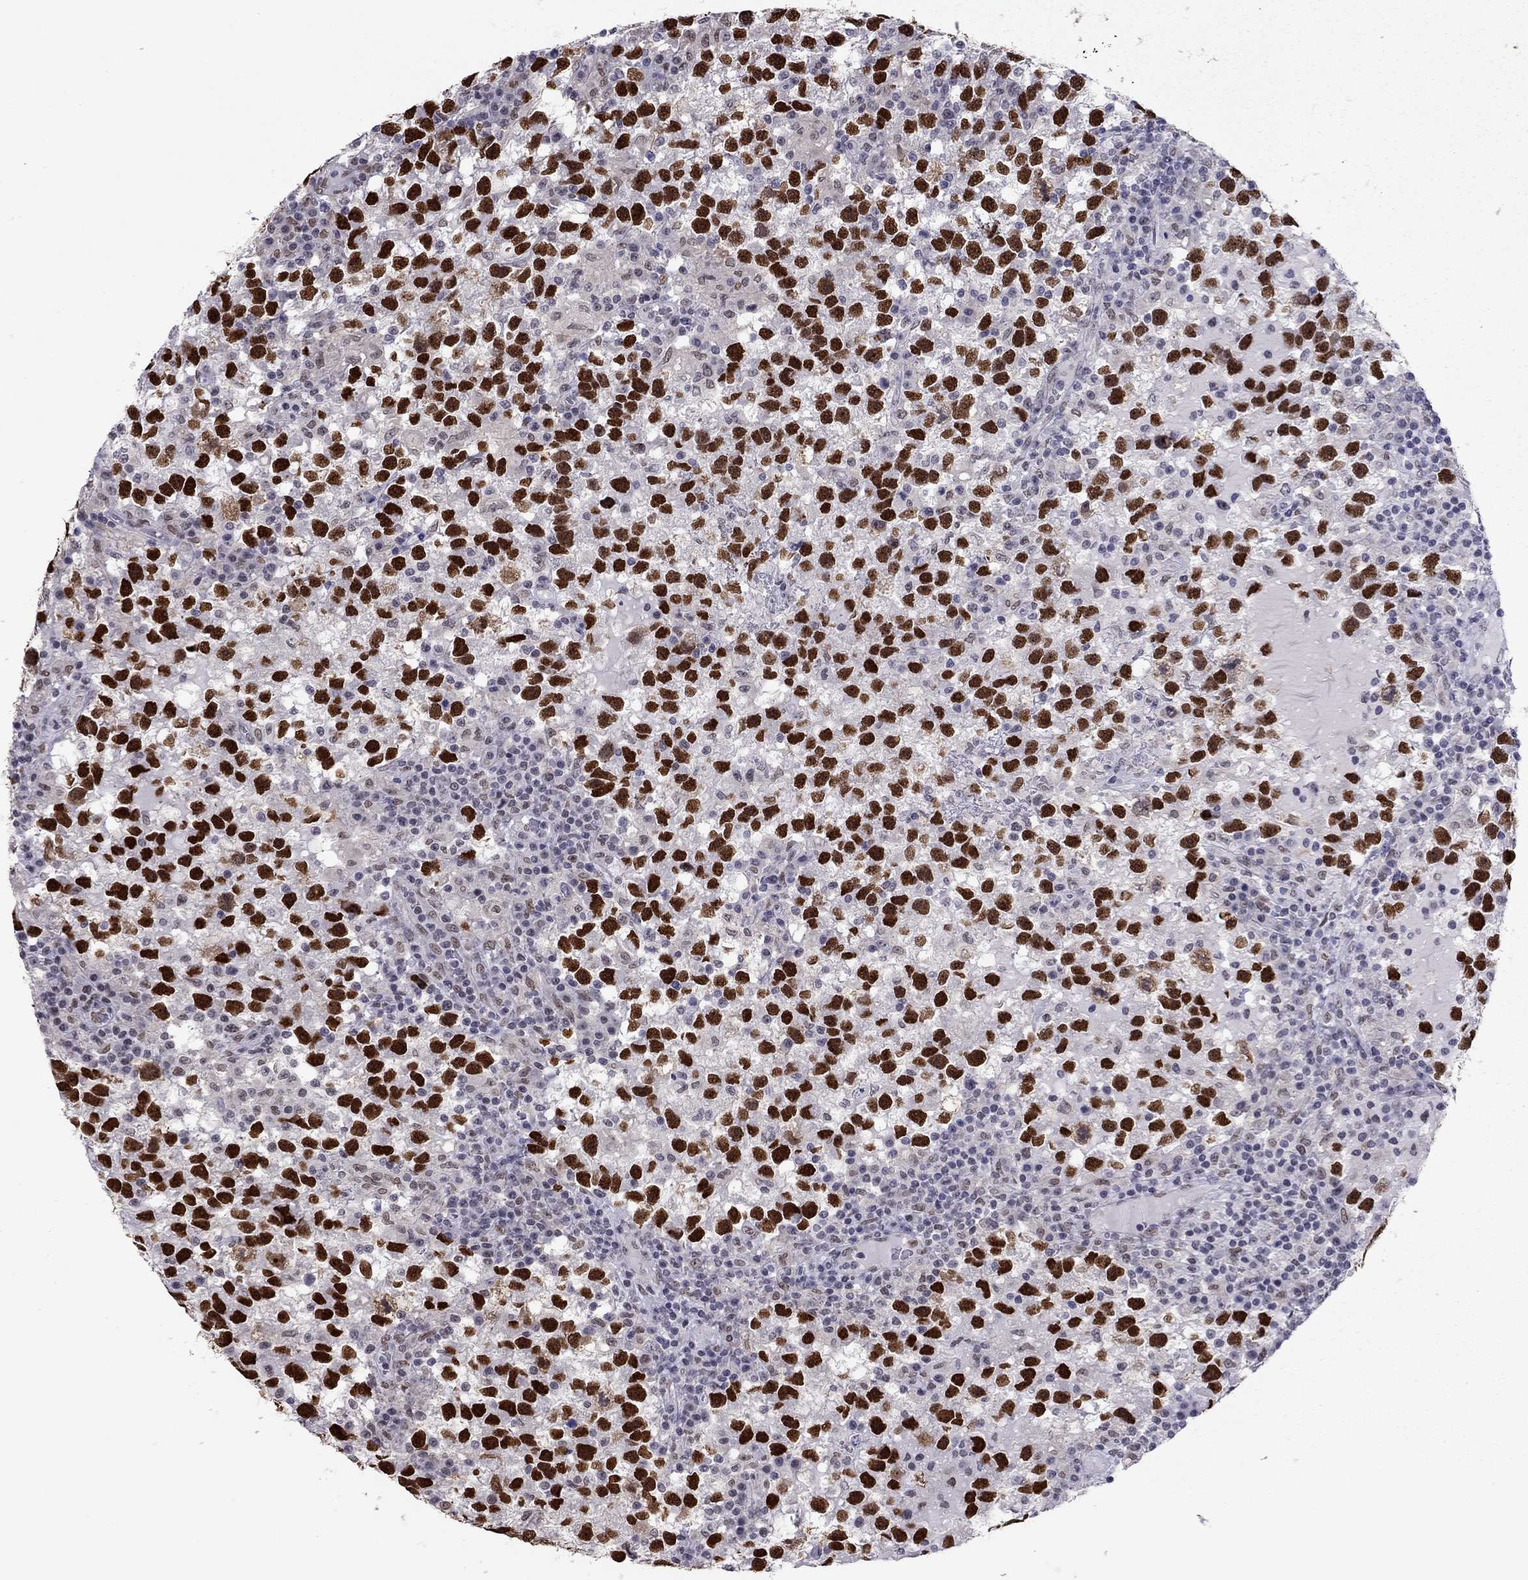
{"staining": {"intensity": "strong", "quantity": ">75%", "location": "nuclear"}, "tissue": "testis cancer", "cell_type": "Tumor cells", "image_type": "cancer", "snomed": [{"axis": "morphology", "description": "Seminoma, NOS"}, {"axis": "topography", "description": "Testis"}], "caption": "This is an image of immunohistochemistry staining of testis seminoma, which shows strong staining in the nuclear of tumor cells.", "gene": "DOT1L", "patient": {"sex": "male", "age": 47}}